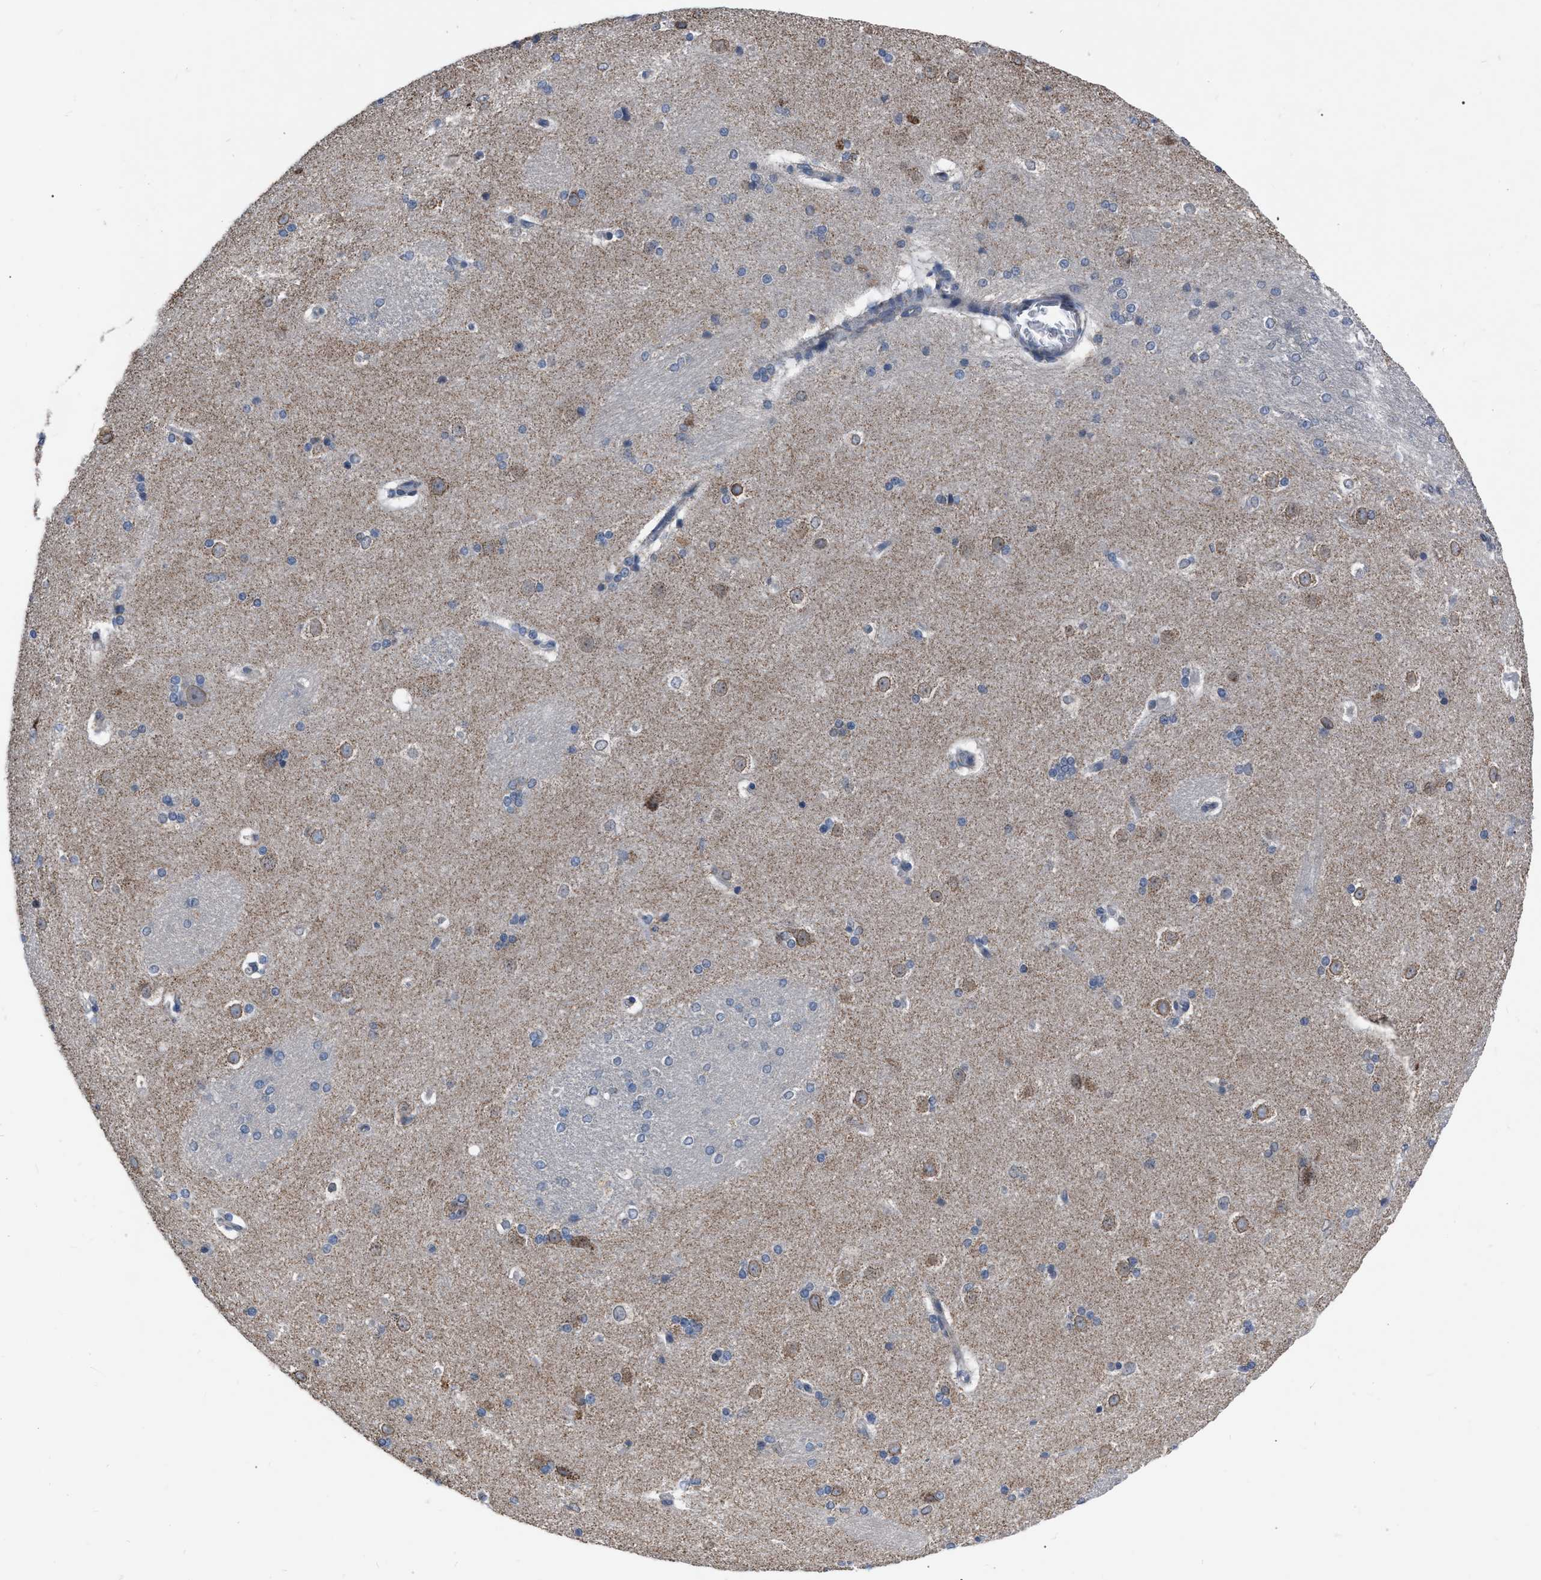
{"staining": {"intensity": "negative", "quantity": "none", "location": "none"}, "tissue": "caudate", "cell_type": "Glial cells", "image_type": "normal", "snomed": [{"axis": "morphology", "description": "Normal tissue, NOS"}, {"axis": "topography", "description": "Lateral ventricle wall"}], "caption": "Immunohistochemistry image of benign caudate stained for a protein (brown), which shows no expression in glial cells. (DAB IHC with hematoxylin counter stain).", "gene": "DDX56", "patient": {"sex": "female", "age": 19}}